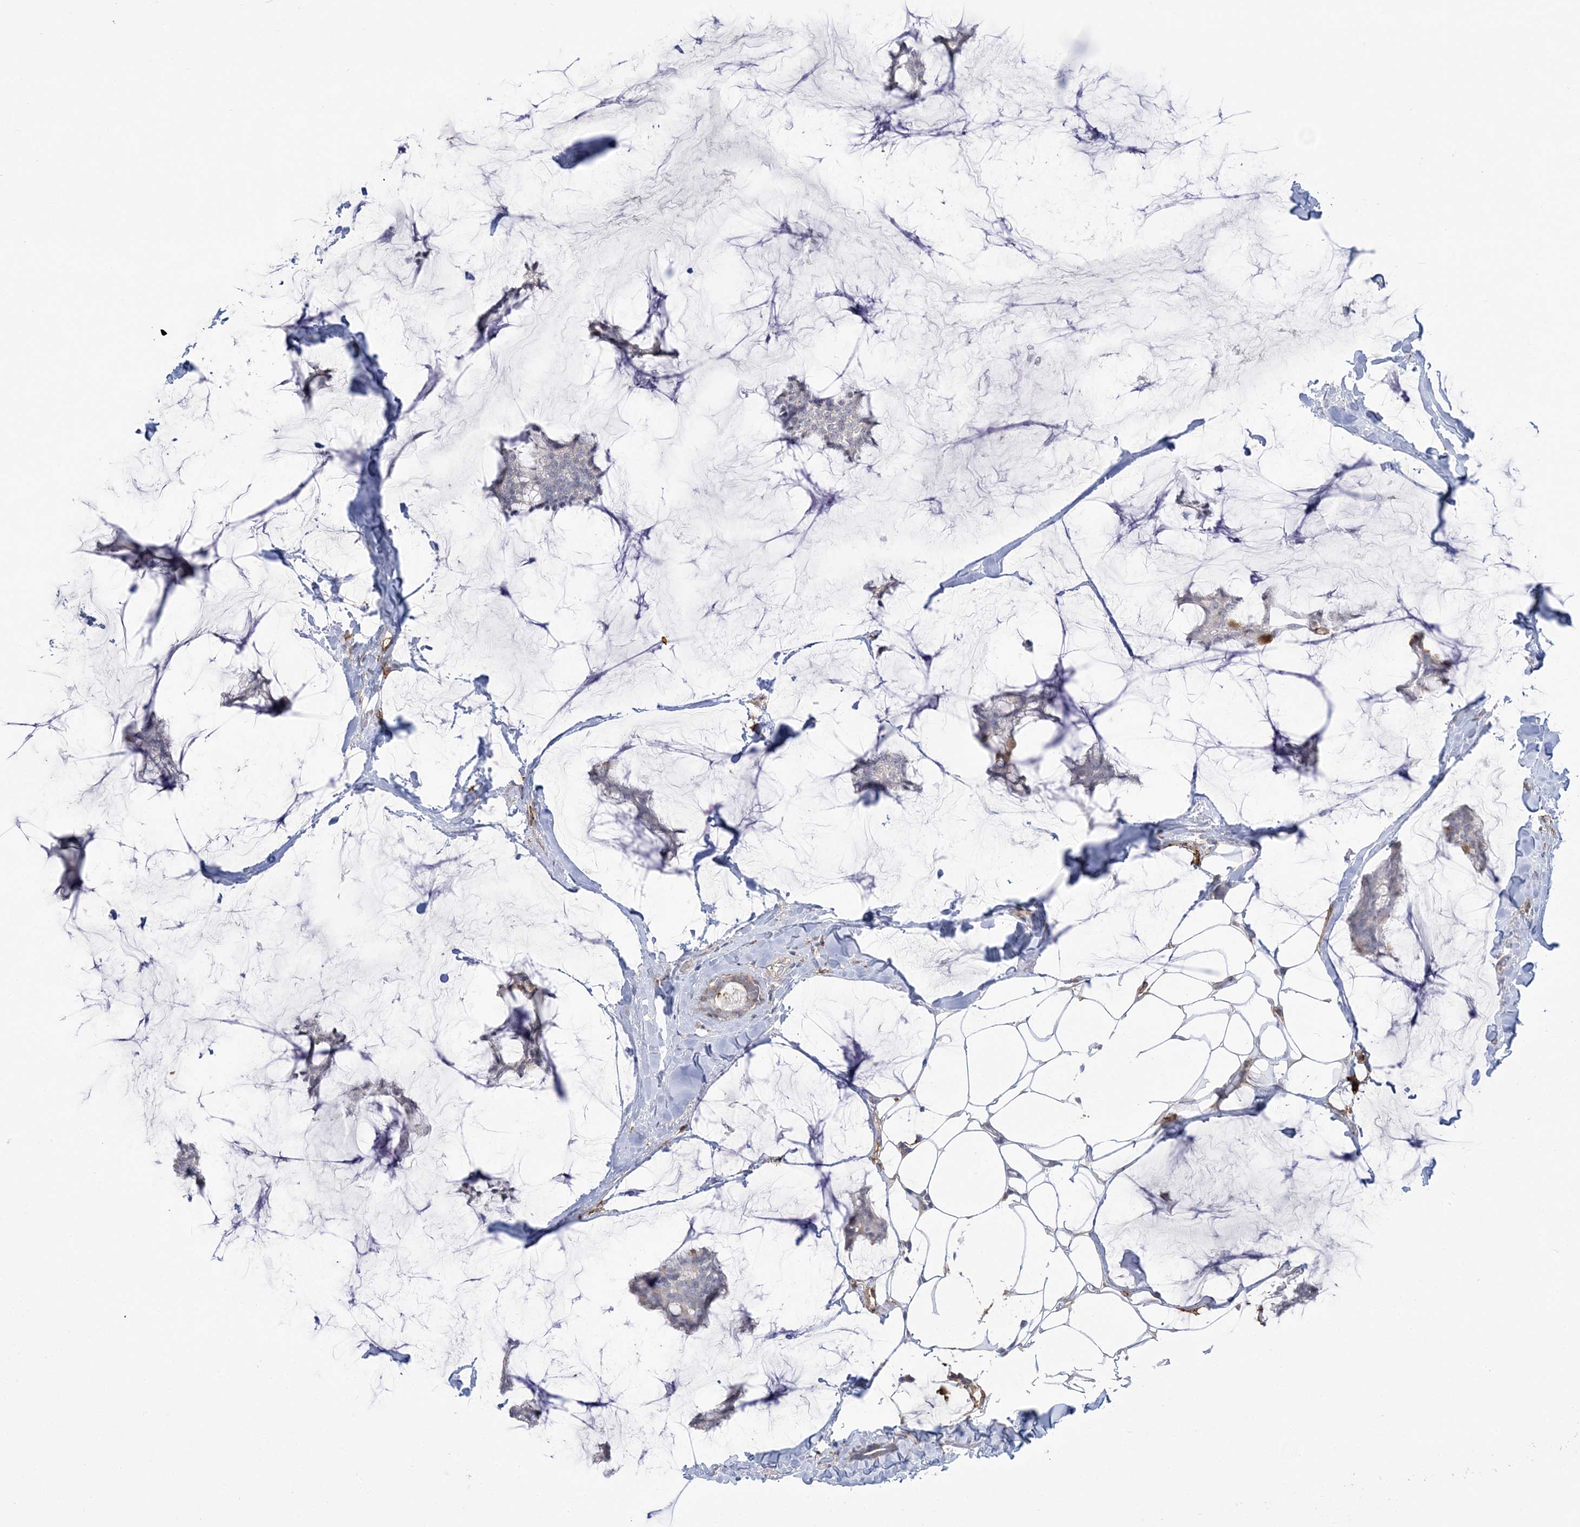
{"staining": {"intensity": "negative", "quantity": "none", "location": "none"}, "tissue": "breast cancer", "cell_type": "Tumor cells", "image_type": "cancer", "snomed": [{"axis": "morphology", "description": "Duct carcinoma"}, {"axis": "topography", "description": "Breast"}], "caption": "This micrograph is of breast intraductal carcinoma stained with immunohistochemistry to label a protein in brown with the nuclei are counter-stained blue. There is no staining in tumor cells.", "gene": "HAAO", "patient": {"sex": "female", "age": 93}}